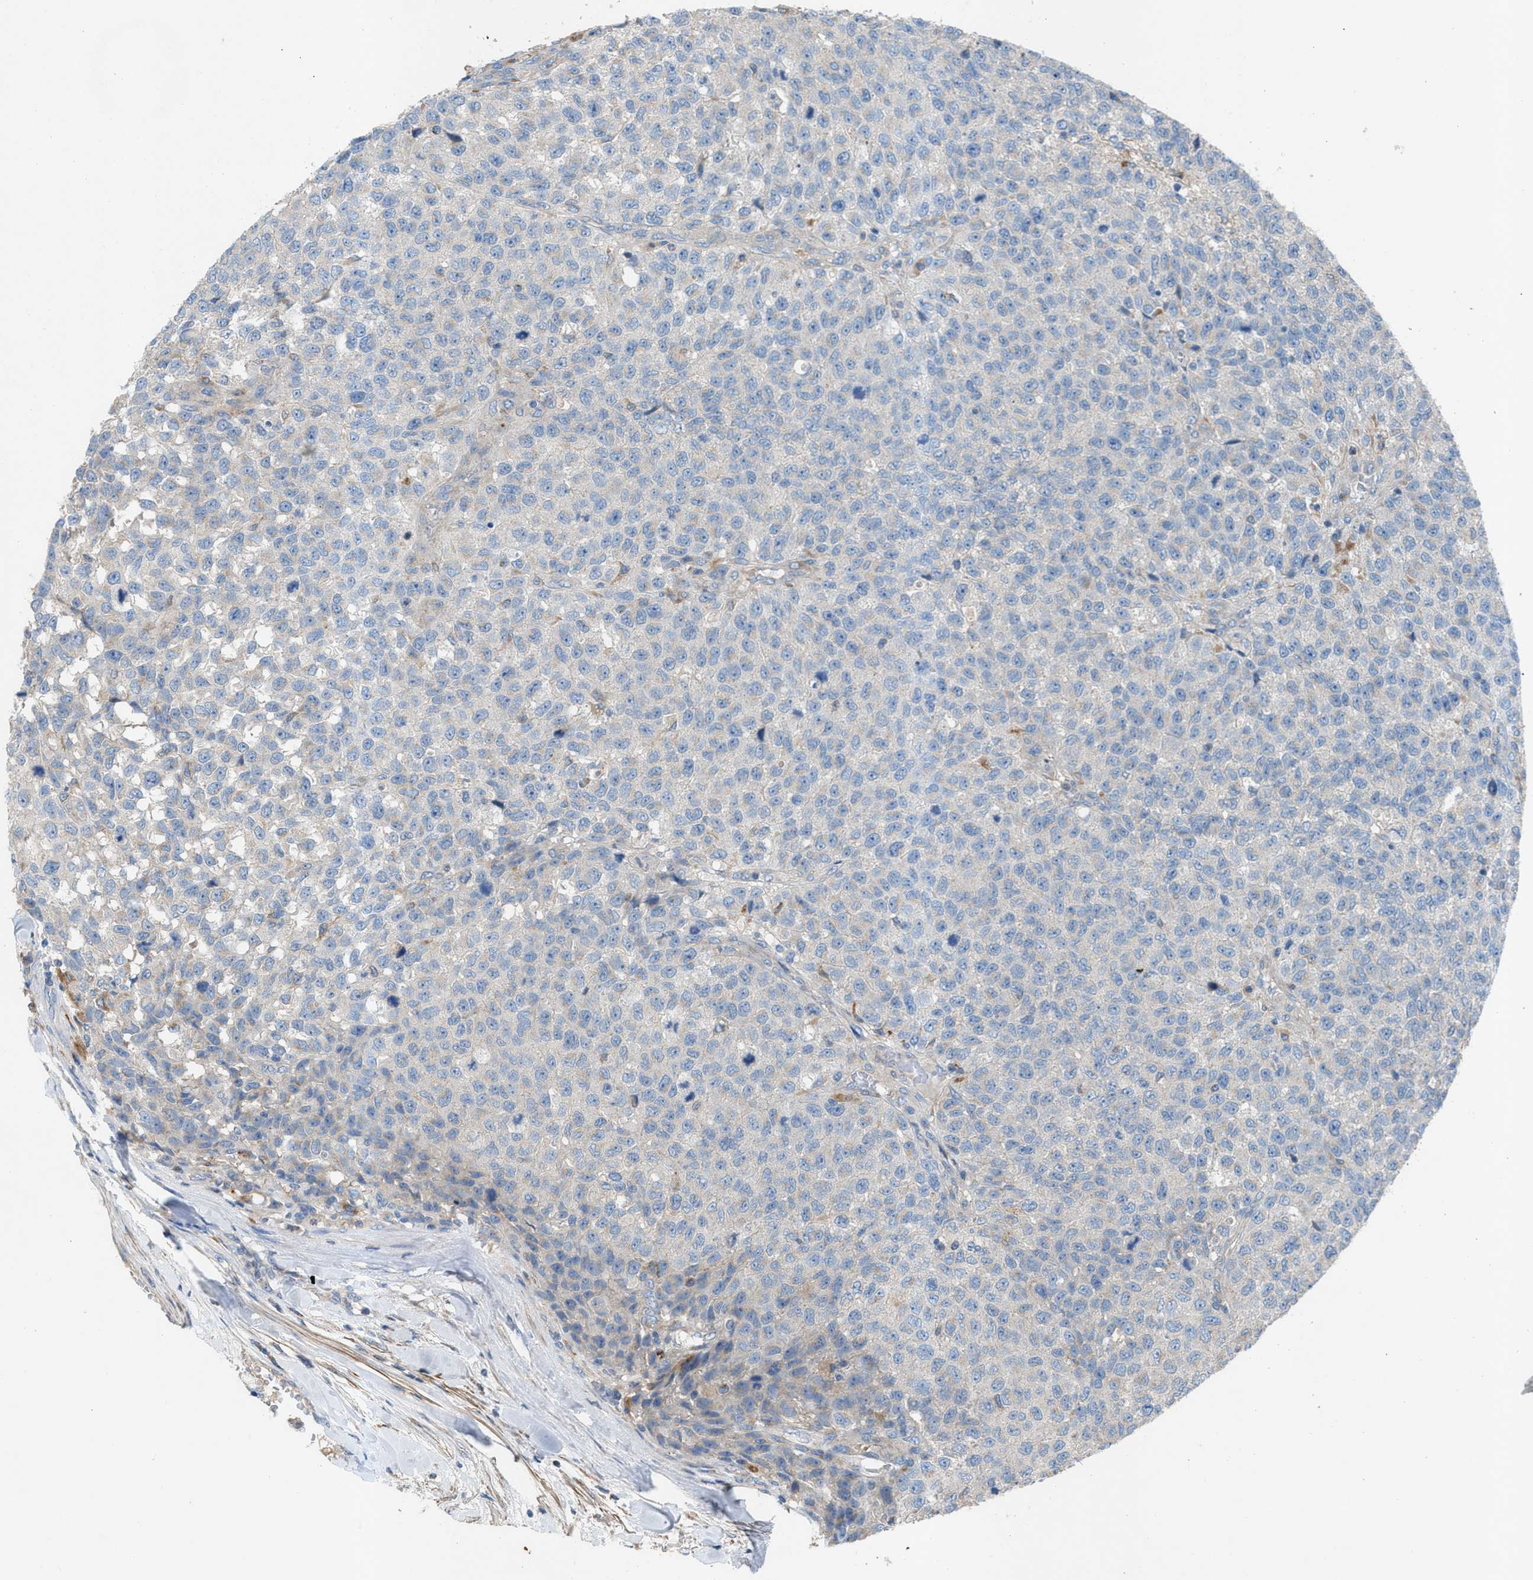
{"staining": {"intensity": "negative", "quantity": "none", "location": "none"}, "tissue": "testis cancer", "cell_type": "Tumor cells", "image_type": "cancer", "snomed": [{"axis": "morphology", "description": "Seminoma, NOS"}, {"axis": "topography", "description": "Testis"}], "caption": "Protein analysis of testis cancer displays no significant positivity in tumor cells. (Stains: DAB immunohistochemistry with hematoxylin counter stain, Microscopy: brightfield microscopy at high magnification).", "gene": "AOAH", "patient": {"sex": "male", "age": 59}}